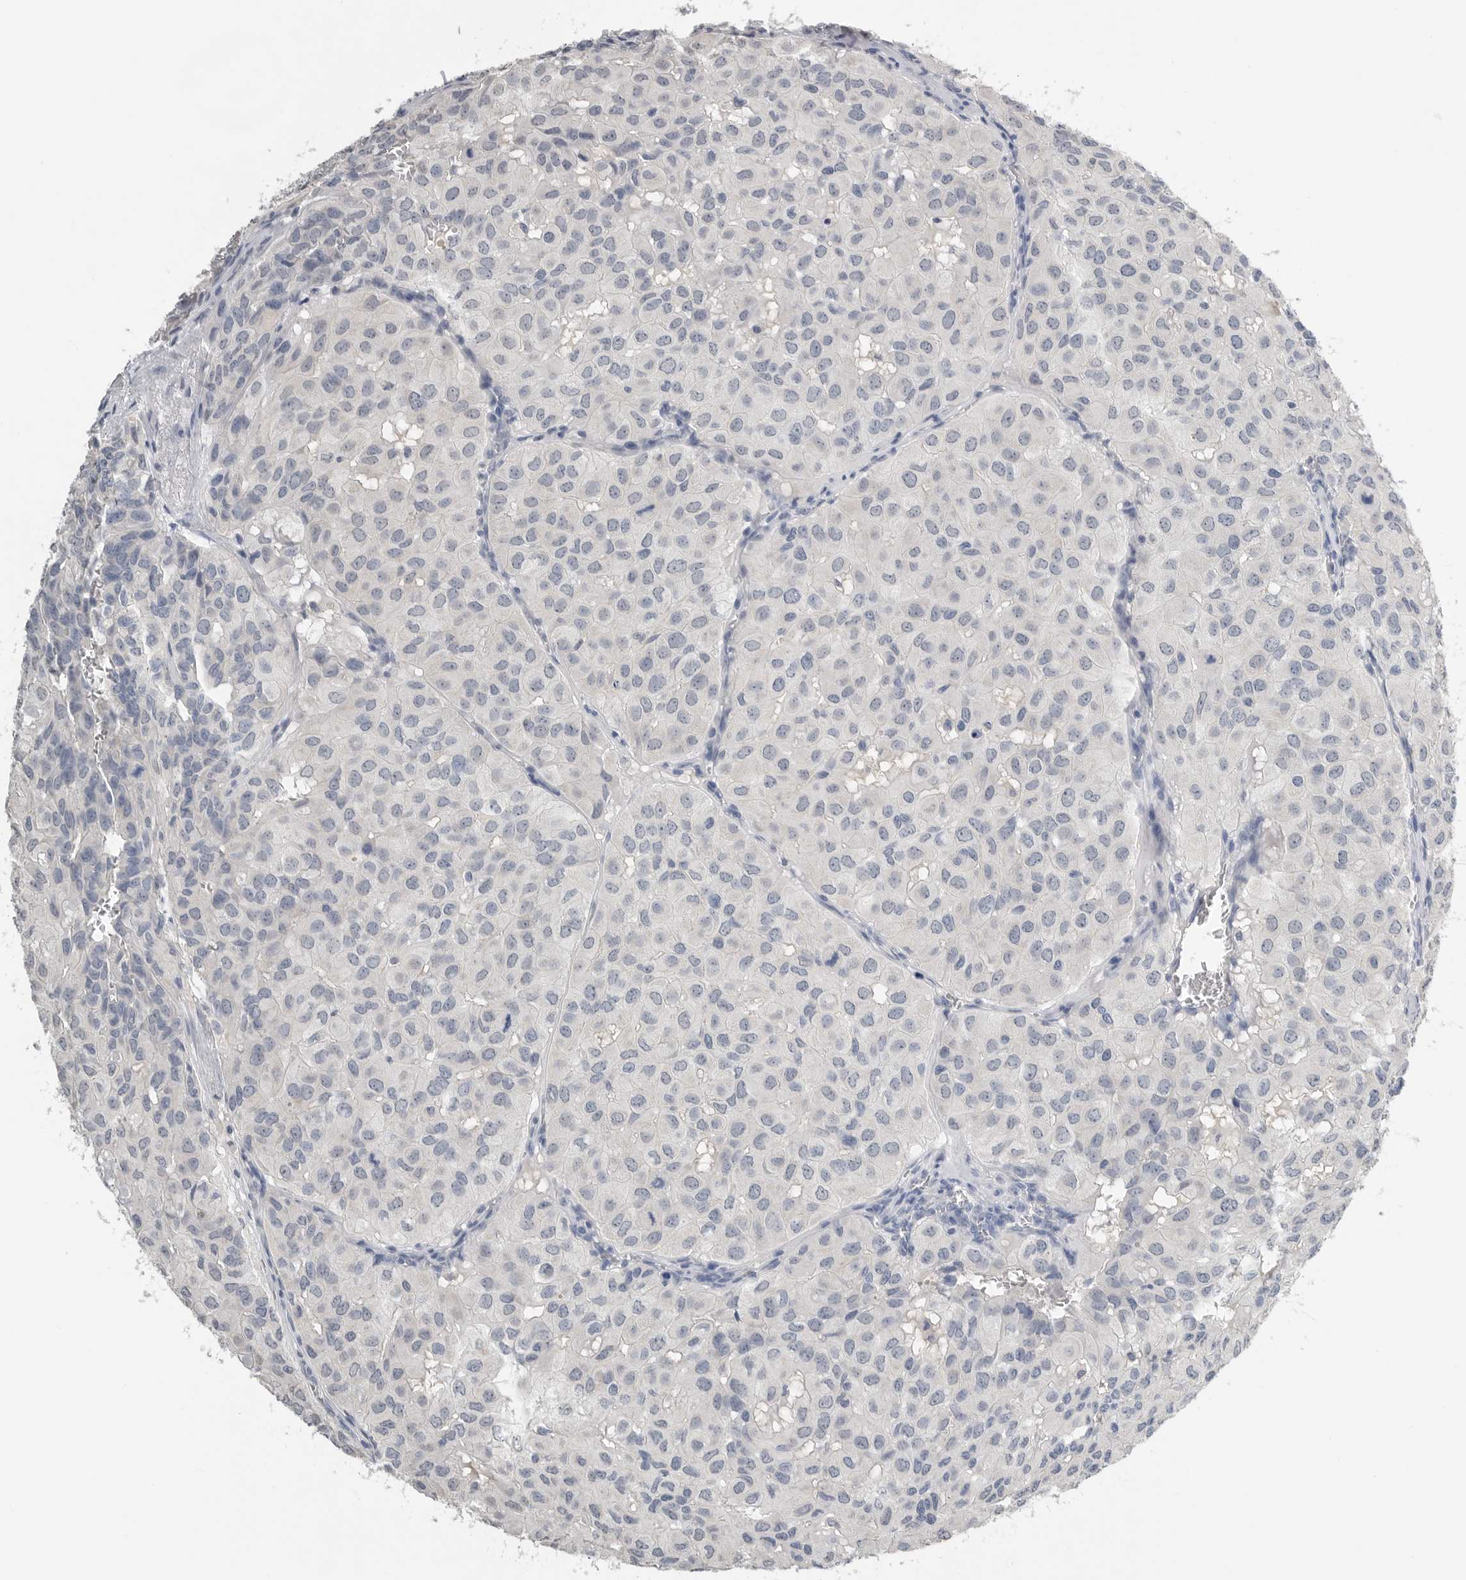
{"staining": {"intensity": "negative", "quantity": "none", "location": "none"}, "tissue": "head and neck cancer", "cell_type": "Tumor cells", "image_type": "cancer", "snomed": [{"axis": "morphology", "description": "Adenocarcinoma, NOS"}, {"axis": "topography", "description": "Salivary gland, NOS"}, {"axis": "topography", "description": "Head-Neck"}], "caption": "The micrograph exhibits no staining of tumor cells in head and neck cancer.", "gene": "FABP6", "patient": {"sex": "female", "age": 76}}